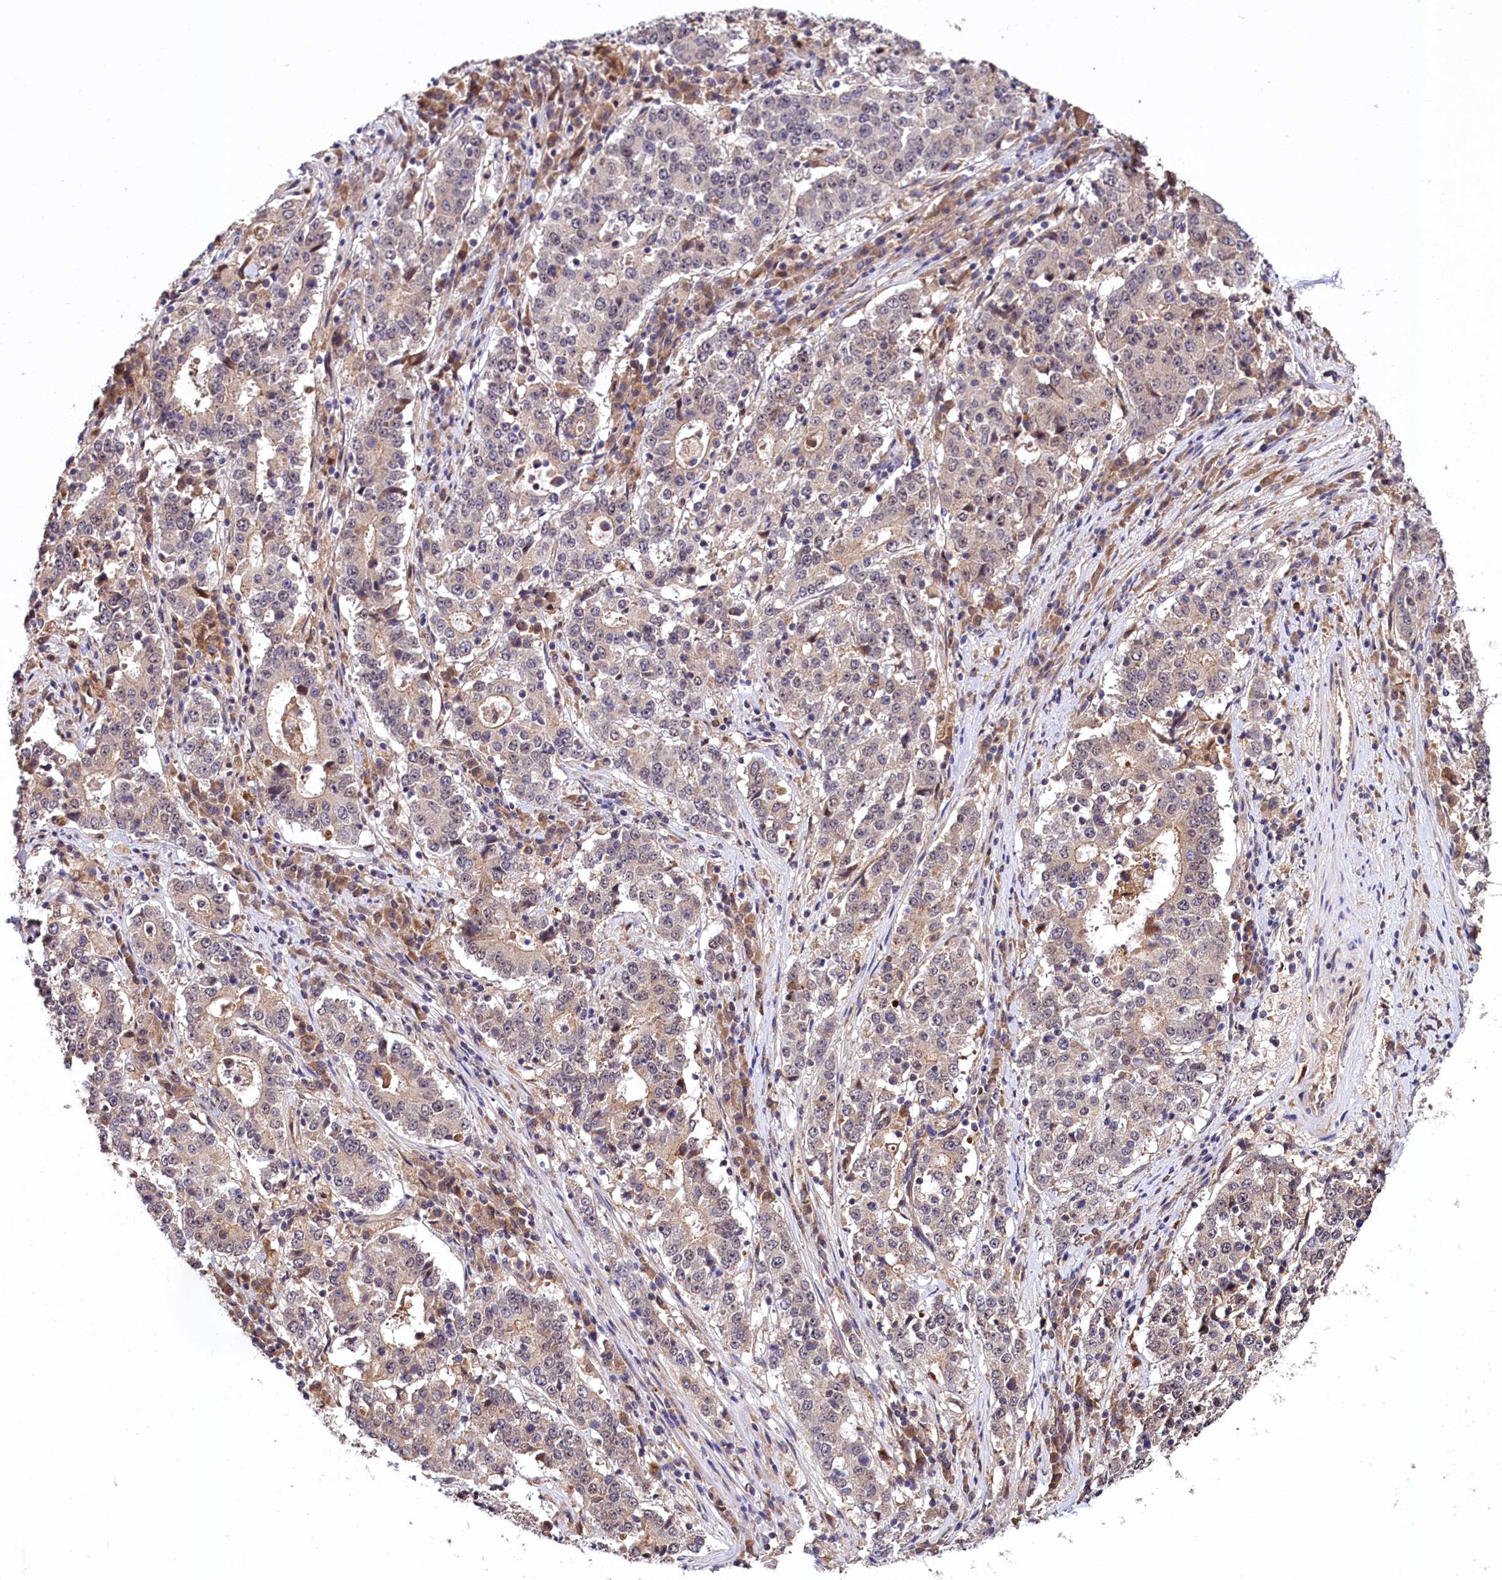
{"staining": {"intensity": "weak", "quantity": "<25%", "location": "nuclear"}, "tissue": "stomach cancer", "cell_type": "Tumor cells", "image_type": "cancer", "snomed": [{"axis": "morphology", "description": "Adenocarcinoma, NOS"}, {"axis": "topography", "description": "Stomach"}], "caption": "A high-resolution photomicrograph shows immunohistochemistry staining of stomach adenocarcinoma, which shows no significant positivity in tumor cells.", "gene": "UBE3A", "patient": {"sex": "male", "age": 59}}